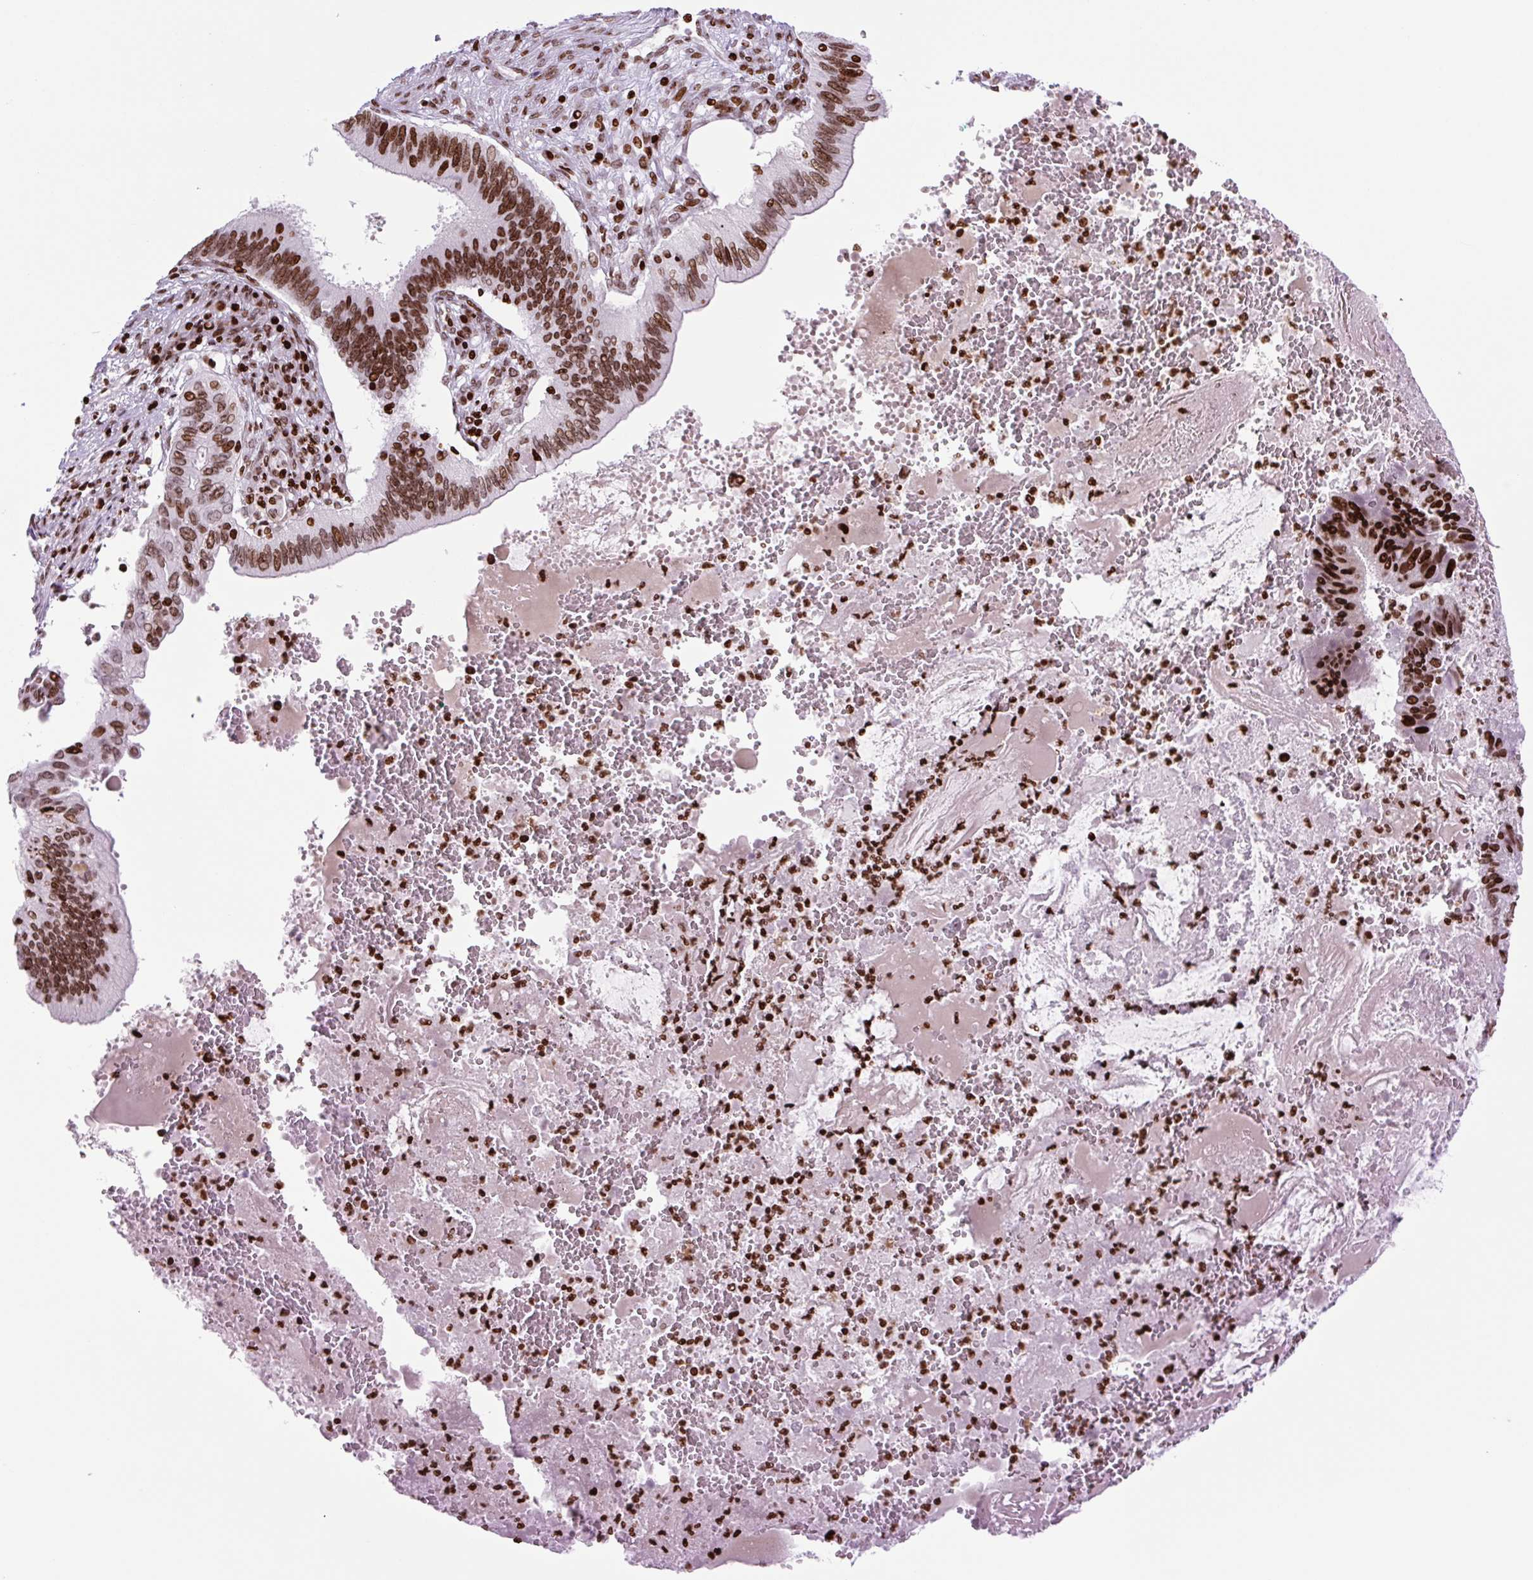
{"staining": {"intensity": "strong", "quantity": ">75%", "location": "nuclear"}, "tissue": "cervical cancer", "cell_type": "Tumor cells", "image_type": "cancer", "snomed": [{"axis": "morphology", "description": "Adenocarcinoma, NOS"}, {"axis": "topography", "description": "Cervix"}], "caption": "Protein expression analysis of human cervical adenocarcinoma reveals strong nuclear staining in about >75% of tumor cells.", "gene": "H1-3", "patient": {"sex": "female", "age": 42}}